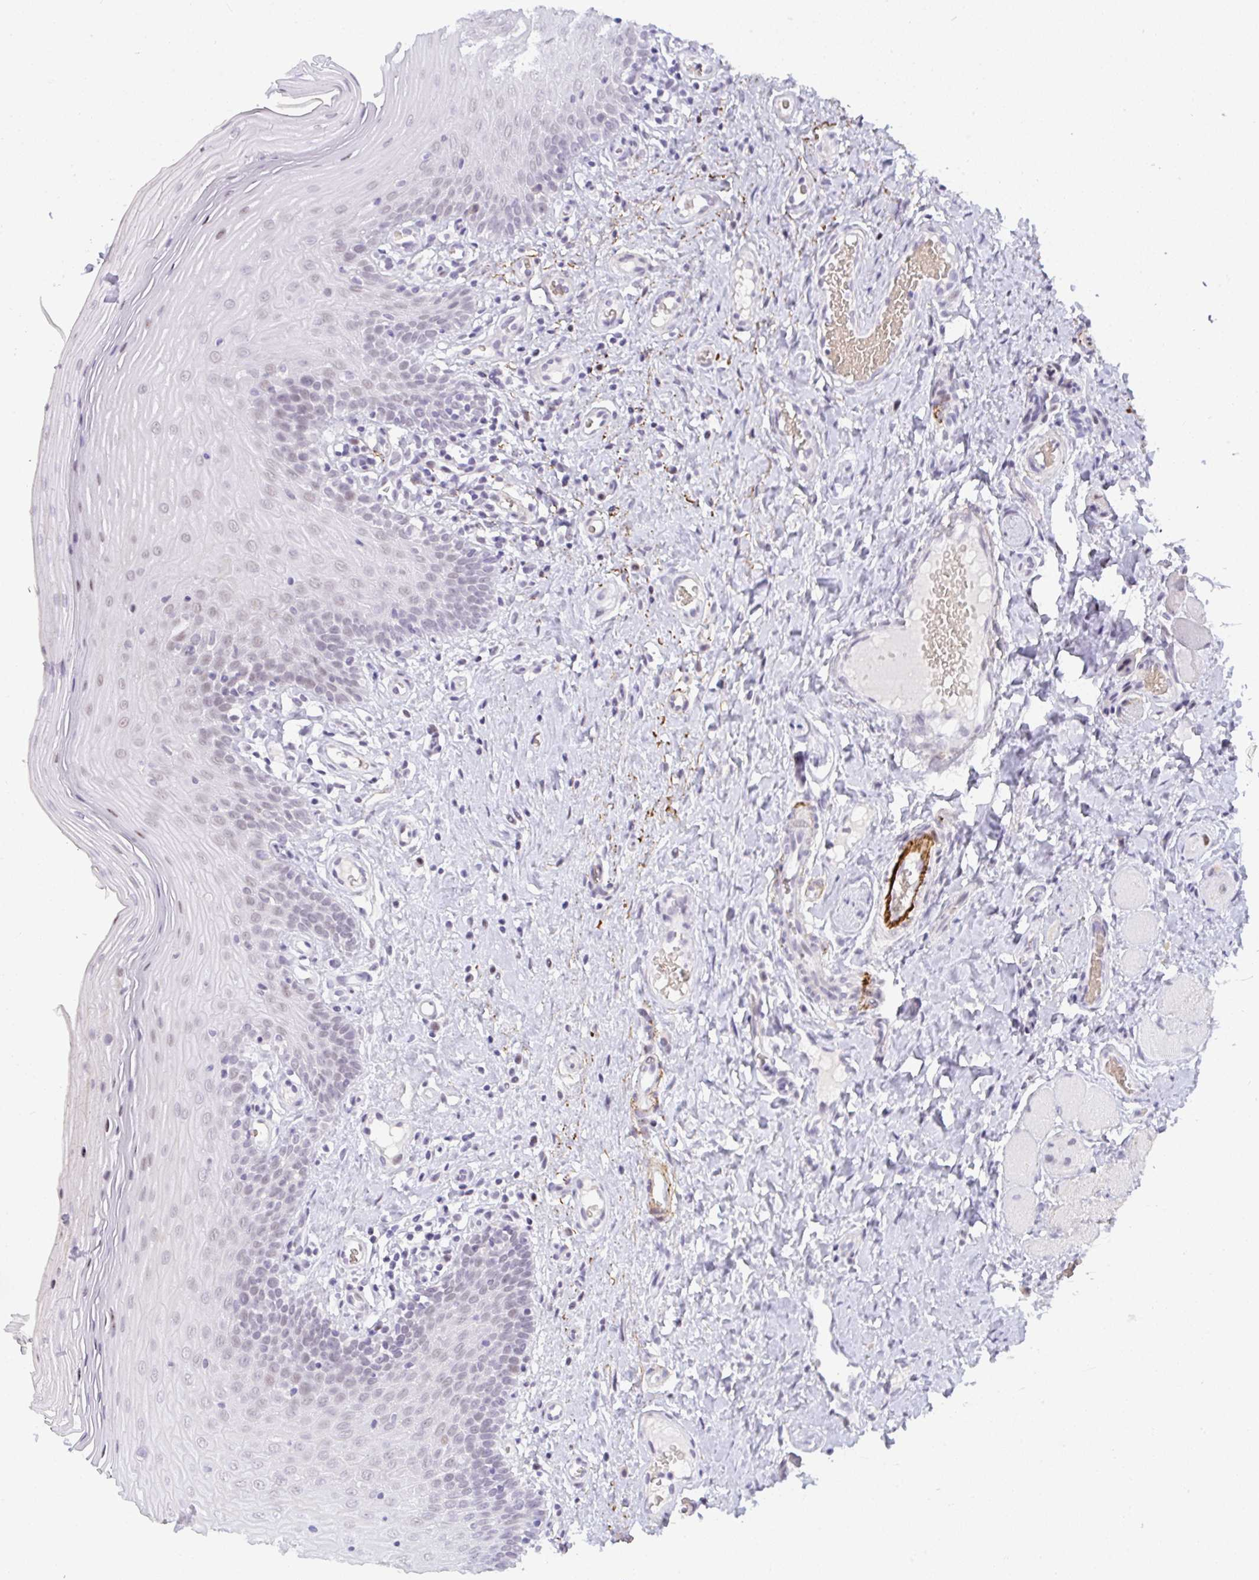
{"staining": {"intensity": "weak", "quantity": "<25%", "location": "nuclear"}, "tissue": "oral mucosa", "cell_type": "Squamous epithelial cells", "image_type": "normal", "snomed": [{"axis": "morphology", "description": "Normal tissue, NOS"}, {"axis": "topography", "description": "Oral tissue"}, {"axis": "topography", "description": "Tounge, NOS"}], "caption": "Immunohistochemistry image of benign oral mucosa: oral mucosa stained with DAB demonstrates no significant protein expression in squamous epithelial cells.", "gene": "TNMD", "patient": {"sex": "female", "age": 58}}